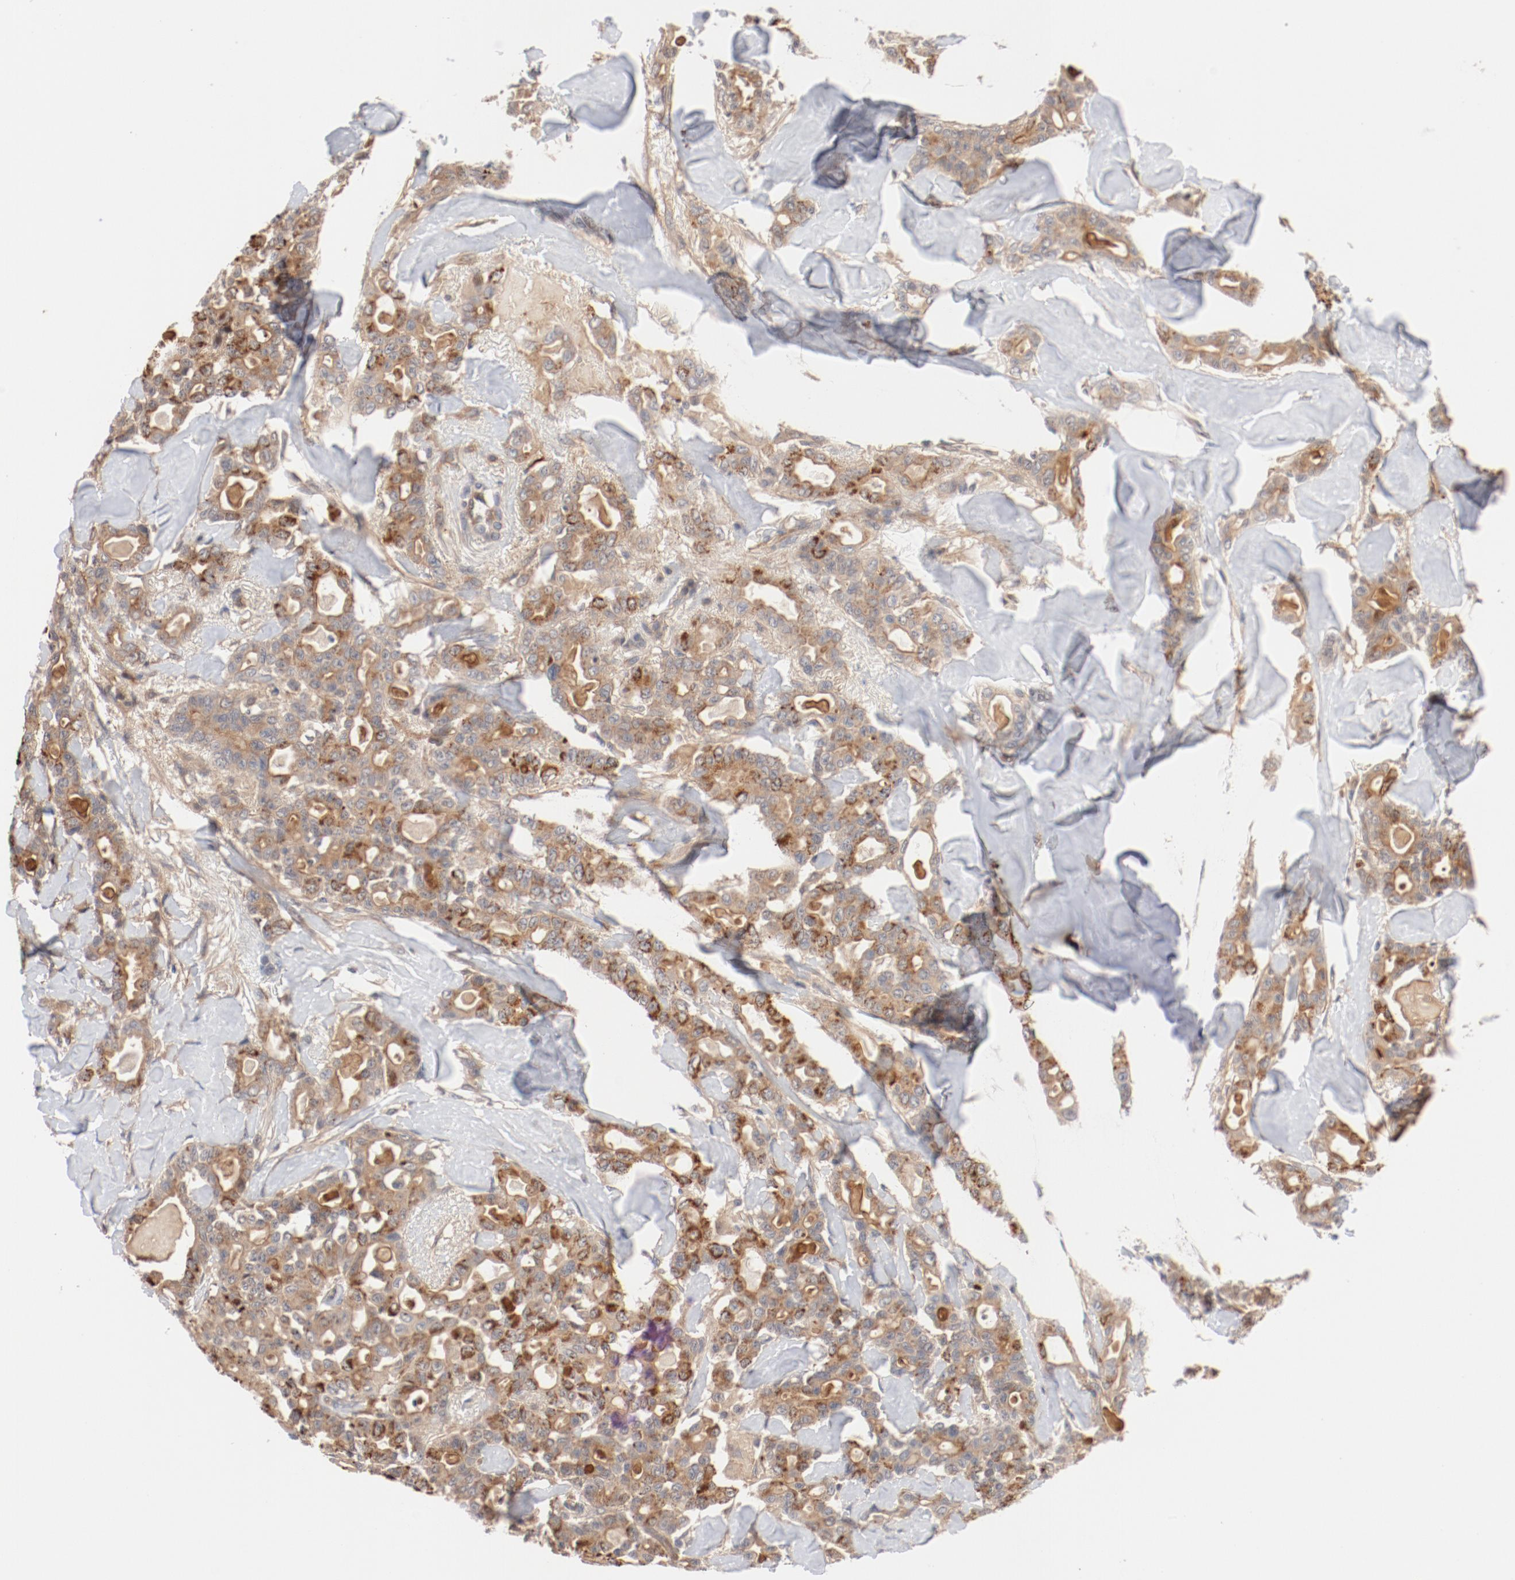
{"staining": {"intensity": "moderate", "quantity": ">75%", "location": "cytoplasmic/membranous"}, "tissue": "pancreatic cancer", "cell_type": "Tumor cells", "image_type": "cancer", "snomed": [{"axis": "morphology", "description": "Adenocarcinoma, NOS"}, {"axis": "topography", "description": "Pancreas"}], "caption": "High-power microscopy captured an IHC micrograph of pancreatic cancer (adenocarcinoma), revealing moderate cytoplasmic/membranous positivity in approximately >75% of tumor cells.", "gene": "PITPNM2", "patient": {"sex": "male", "age": 63}}